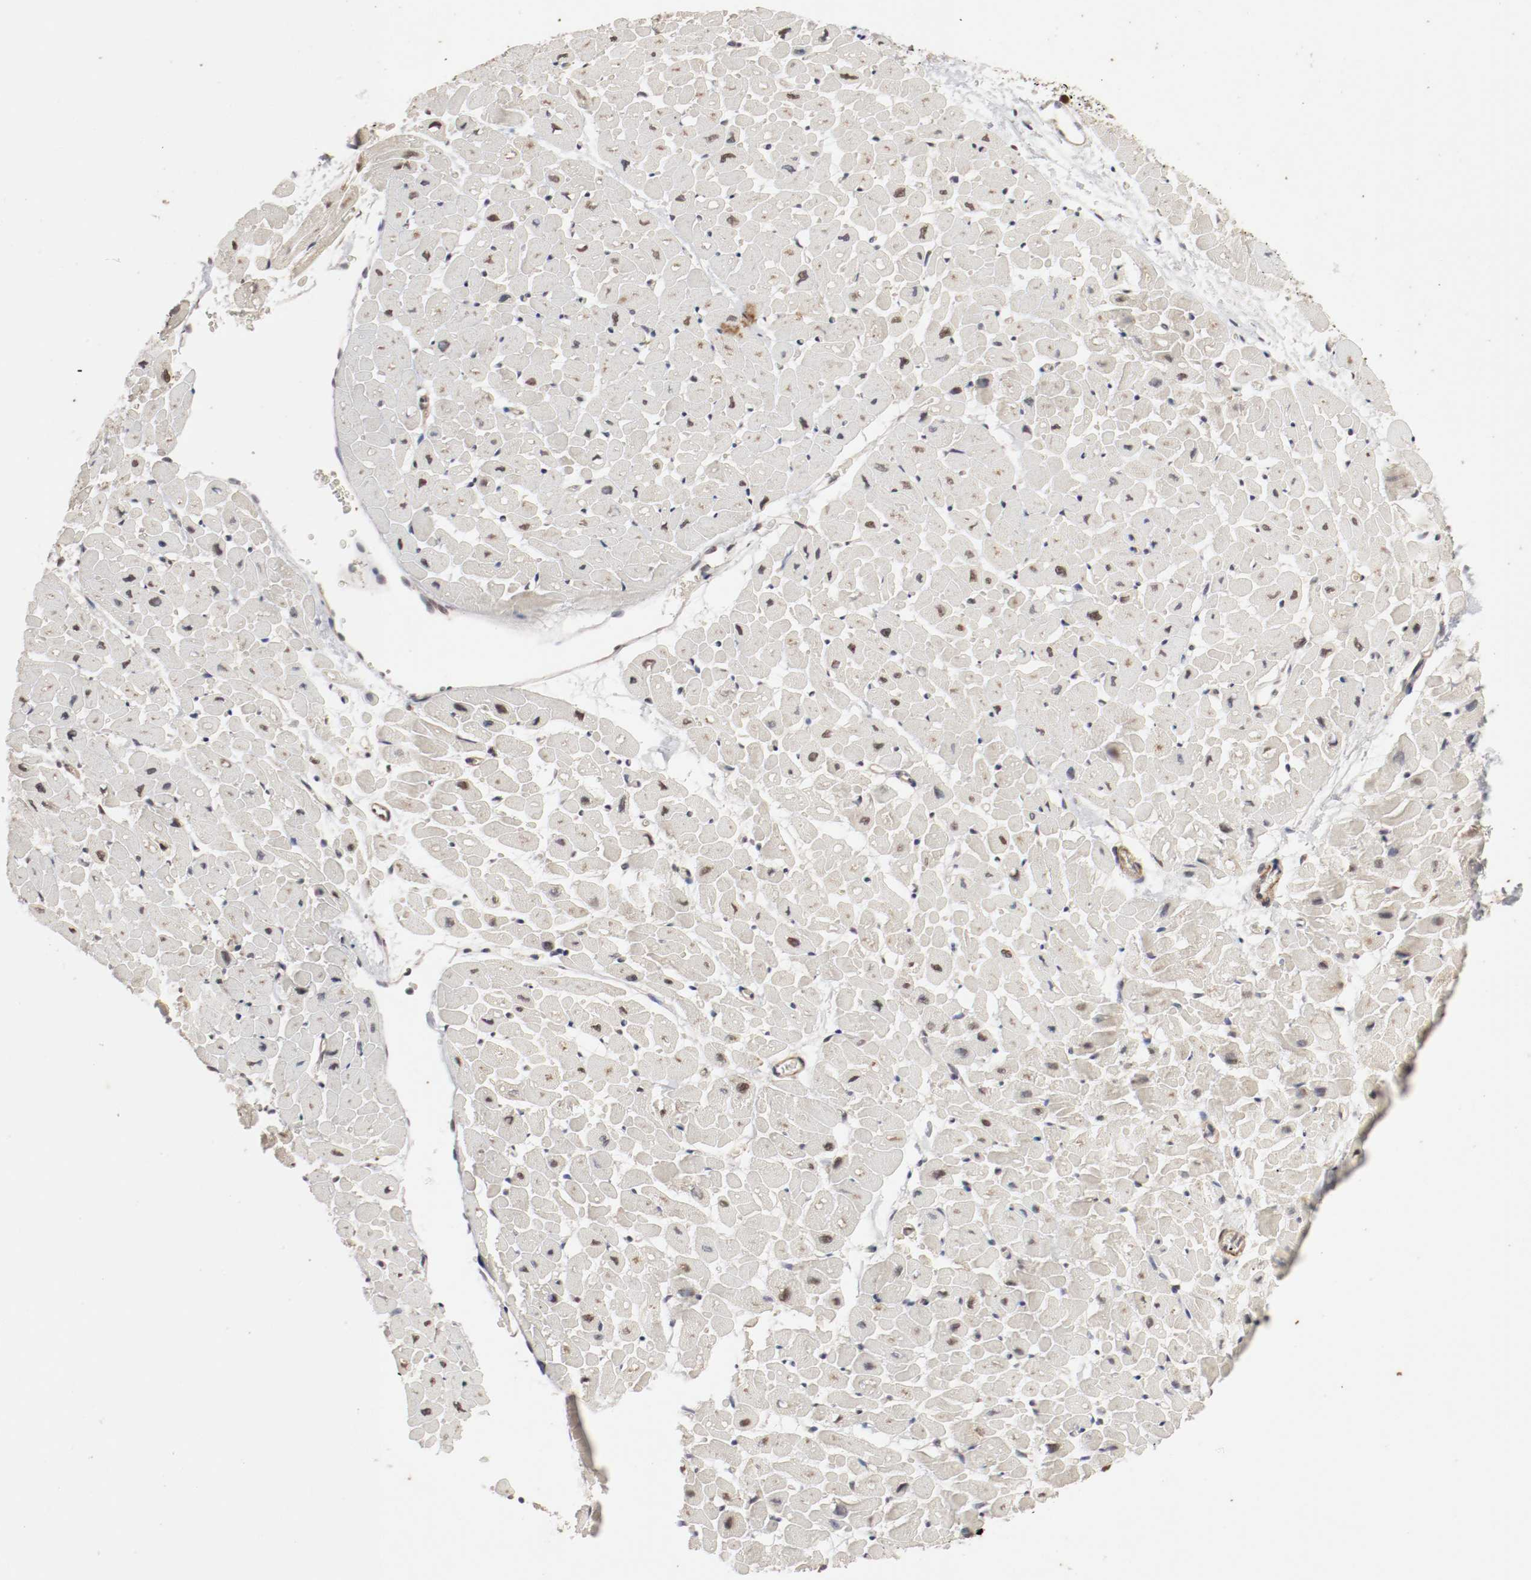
{"staining": {"intensity": "moderate", "quantity": "25%-75%", "location": "cytoplasmic/membranous,nuclear"}, "tissue": "heart muscle", "cell_type": "Cardiomyocytes", "image_type": "normal", "snomed": [{"axis": "morphology", "description": "Normal tissue, NOS"}, {"axis": "topography", "description": "Heart"}], "caption": "Immunohistochemistry image of unremarkable human heart muscle stained for a protein (brown), which exhibits medium levels of moderate cytoplasmic/membranous,nuclear expression in approximately 25%-75% of cardiomyocytes.", "gene": "CSNK2B", "patient": {"sex": "male", "age": 45}}